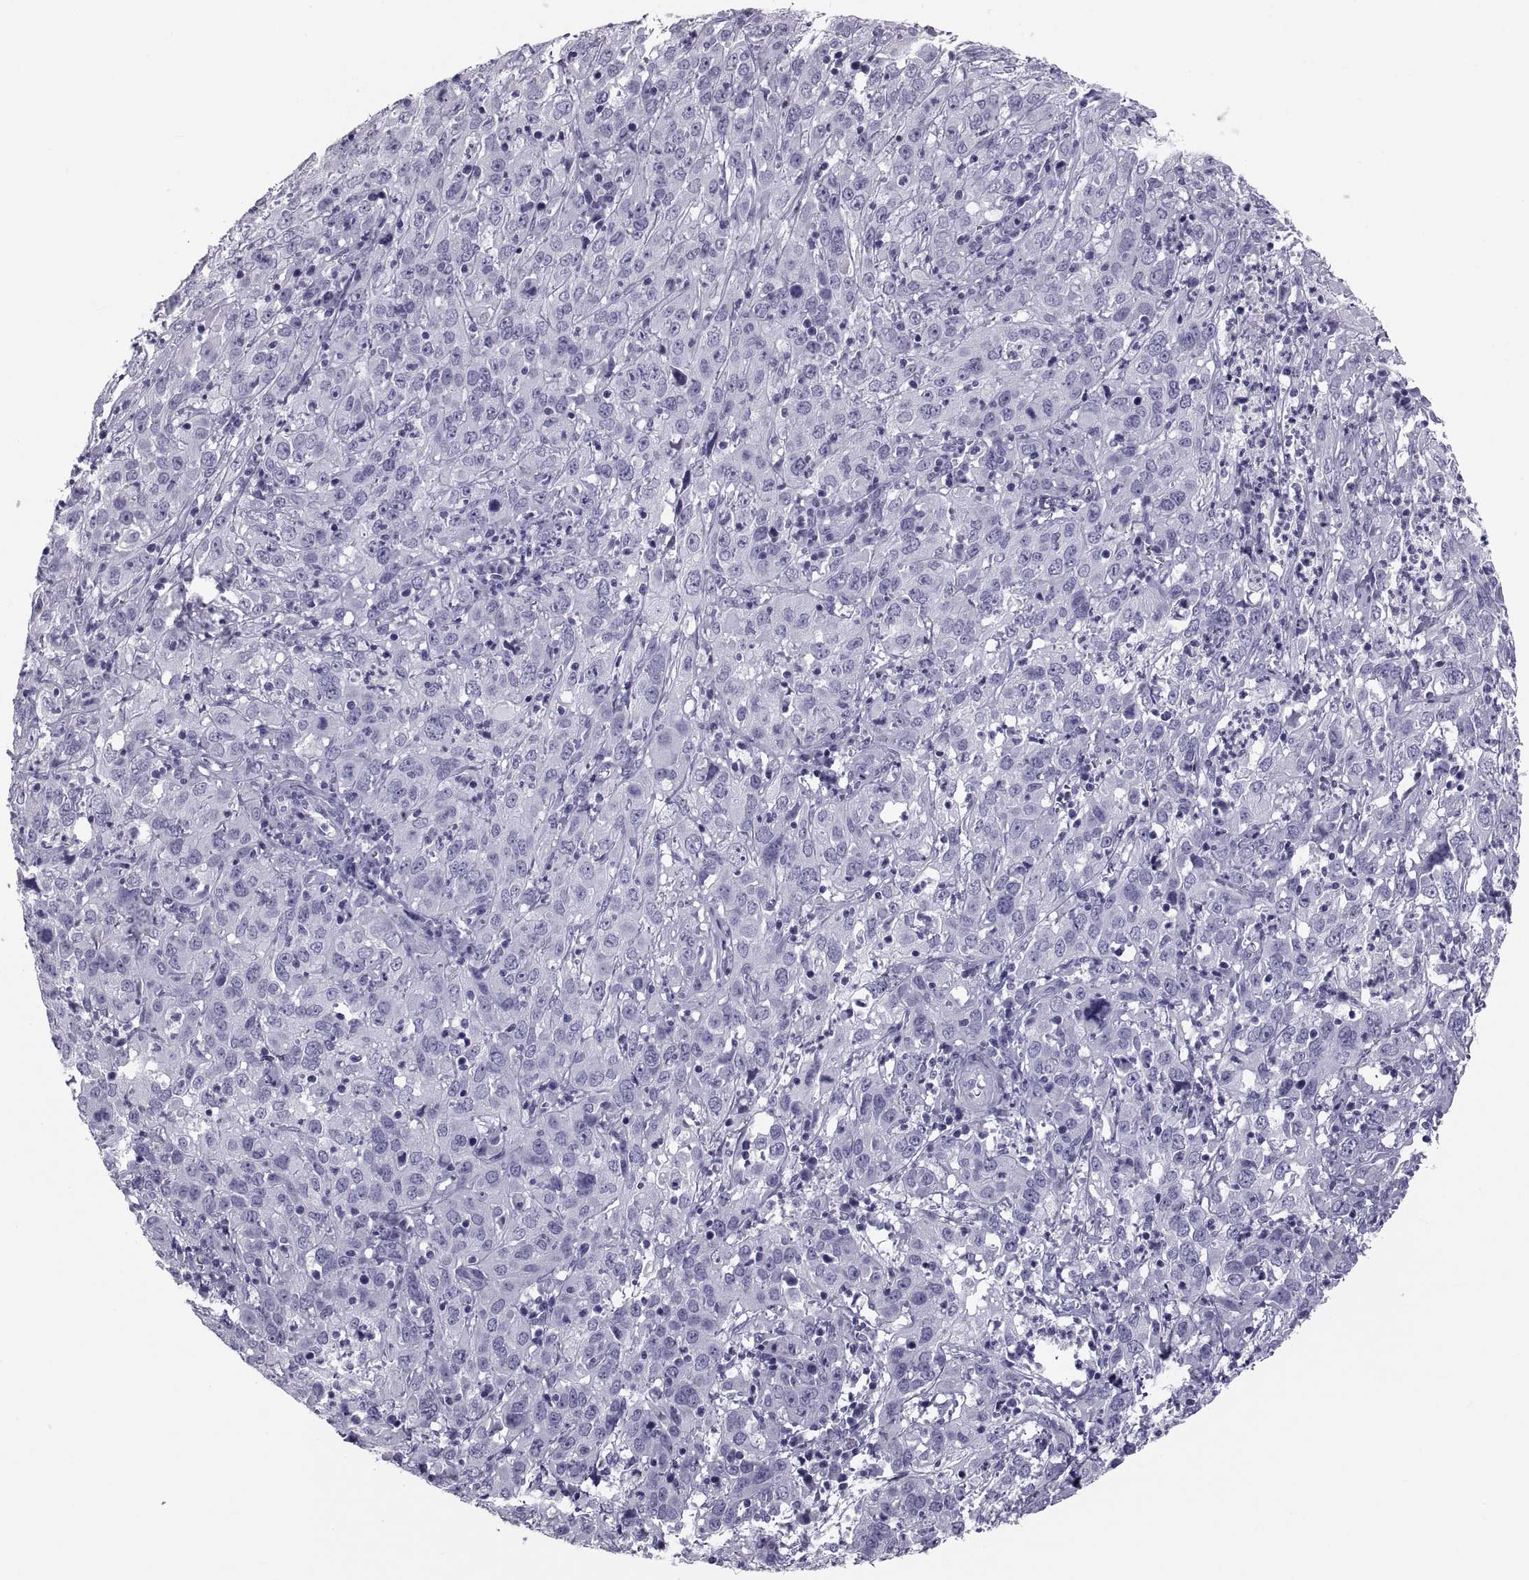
{"staining": {"intensity": "negative", "quantity": "none", "location": "none"}, "tissue": "cervical cancer", "cell_type": "Tumor cells", "image_type": "cancer", "snomed": [{"axis": "morphology", "description": "Squamous cell carcinoma, NOS"}, {"axis": "topography", "description": "Cervix"}], "caption": "Immunohistochemistry histopathology image of neoplastic tissue: human cervical cancer (squamous cell carcinoma) stained with DAB (3,3'-diaminobenzidine) reveals no significant protein positivity in tumor cells.", "gene": "CRISP1", "patient": {"sex": "female", "age": 32}}